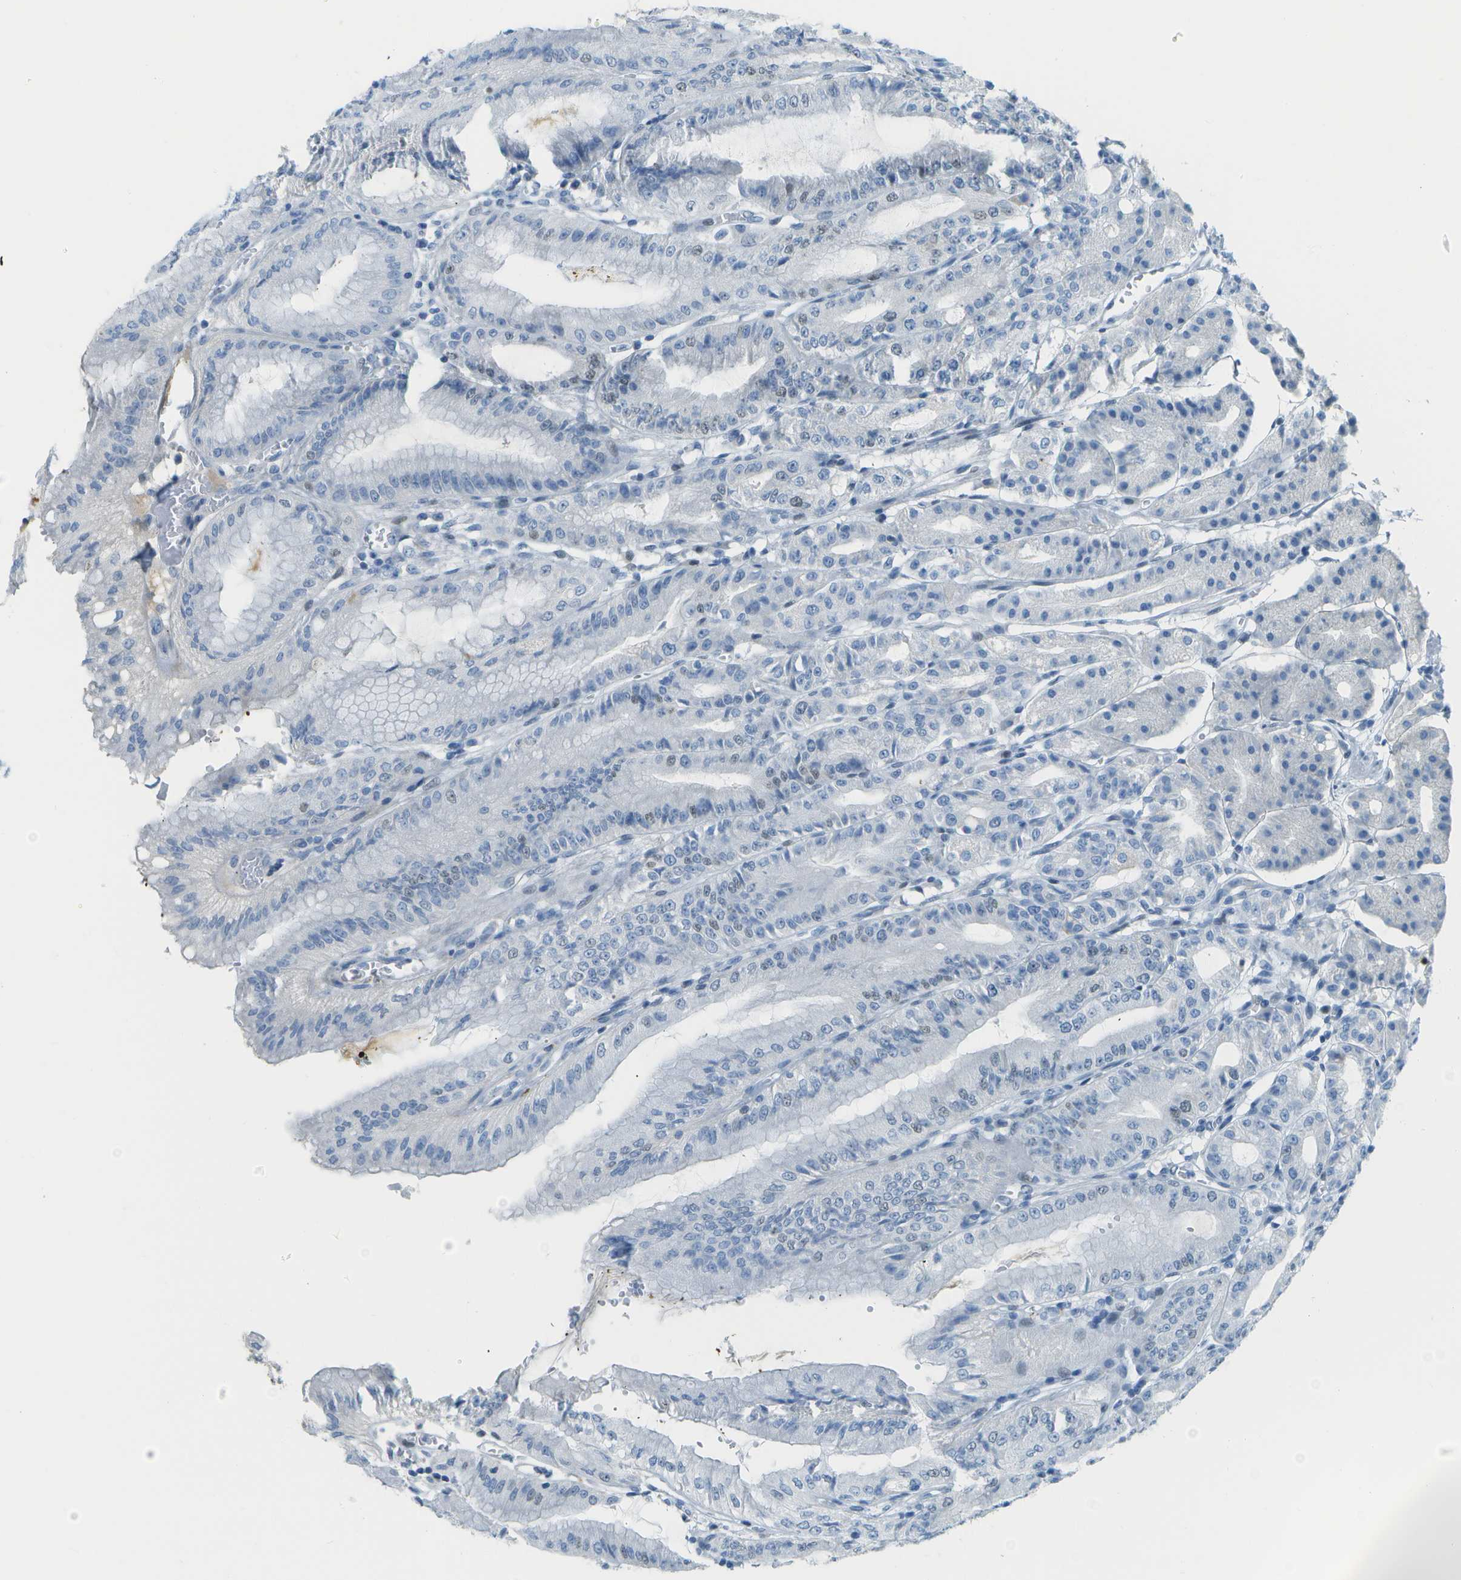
{"staining": {"intensity": "moderate", "quantity": "<25%", "location": "nuclear"}, "tissue": "stomach", "cell_type": "Glandular cells", "image_type": "normal", "snomed": [{"axis": "morphology", "description": "Normal tissue, NOS"}, {"axis": "topography", "description": "Stomach, lower"}], "caption": "IHC photomicrograph of normal stomach stained for a protein (brown), which exhibits low levels of moderate nuclear expression in about <25% of glandular cells.", "gene": "NEK11", "patient": {"sex": "male", "age": 71}}